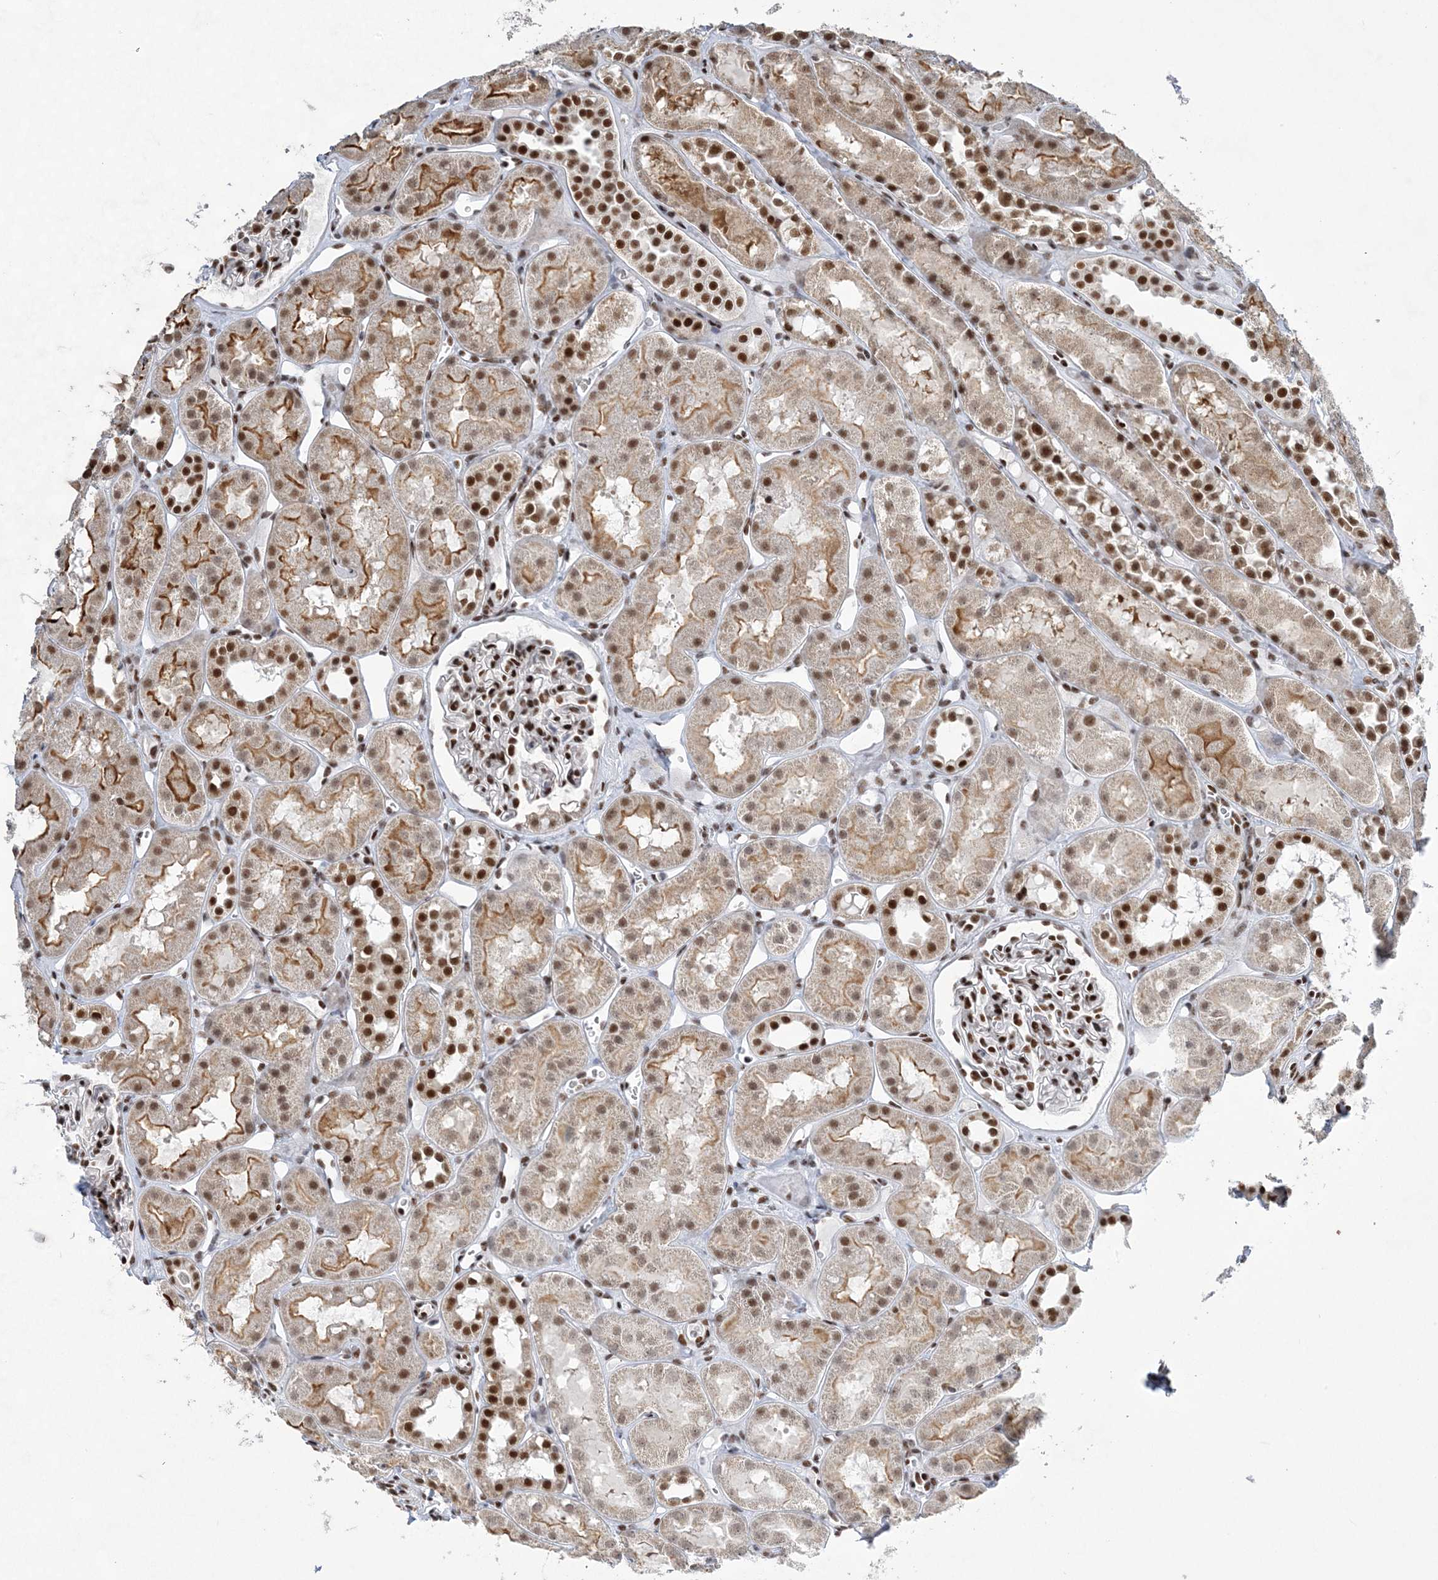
{"staining": {"intensity": "strong", "quantity": "25%-75%", "location": "nuclear"}, "tissue": "kidney", "cell_type": "Cells in glomeruli", "image_type": "normal", "snomed": [{"axis": "morphology", "description": "Normal tissue, NOS"}, {"axis": "topography", "description": "Kidney"}], "caption": "Protein expression analysis of normal kidney reveals strong nuclear positivity in about 25%-75% of cells in glomeruli. (Stains: DAB in brown, nuclei in blue, Microscopy: brightfield microscopy at high magnification).", "gene": "ZBTB7A", "patient": {"sex": "male", "age": 16}}